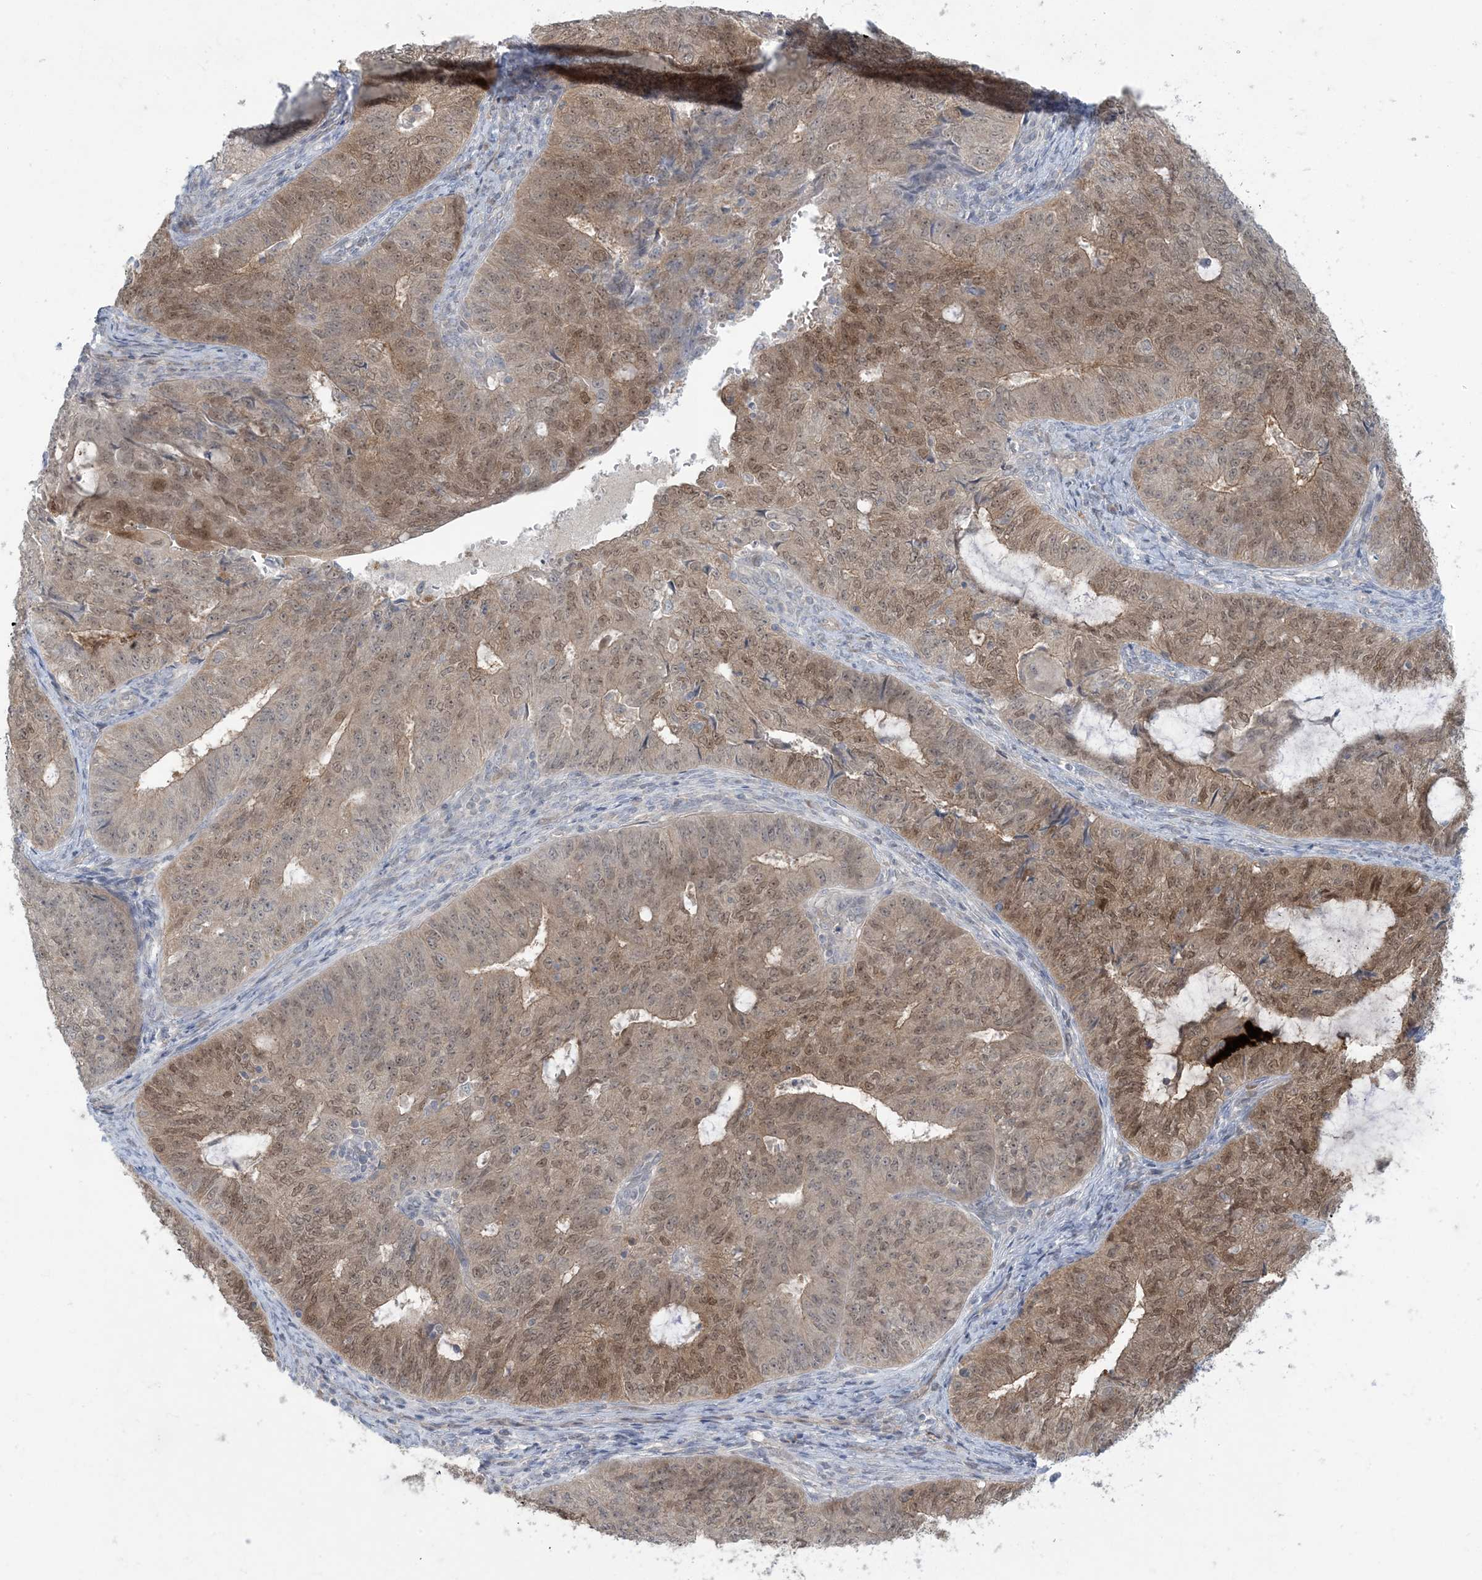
{"staining": {"intensity": "moderate", "quantity": "25%-75%", "location": "cytoplasmic/membranous,nuclear"}, "tissue": "endometrial cancer", "cell_type": "Tumor cells", "image_type": "cancer", "snomed": [{"axis": "morphology", "description": "Adenocarcinoma, NOS"}, {"axis": "topography", "description": "Endometrium"}], "caption": "The histopathology image shows a brown stain indicating the presence of a protein in the cytoplasmic/membranous and nuclear of tumor cells in adenocarcinoma (endometrial).", "gene": "NRBP2", "patient": {"sex": "female", "age": 32}}